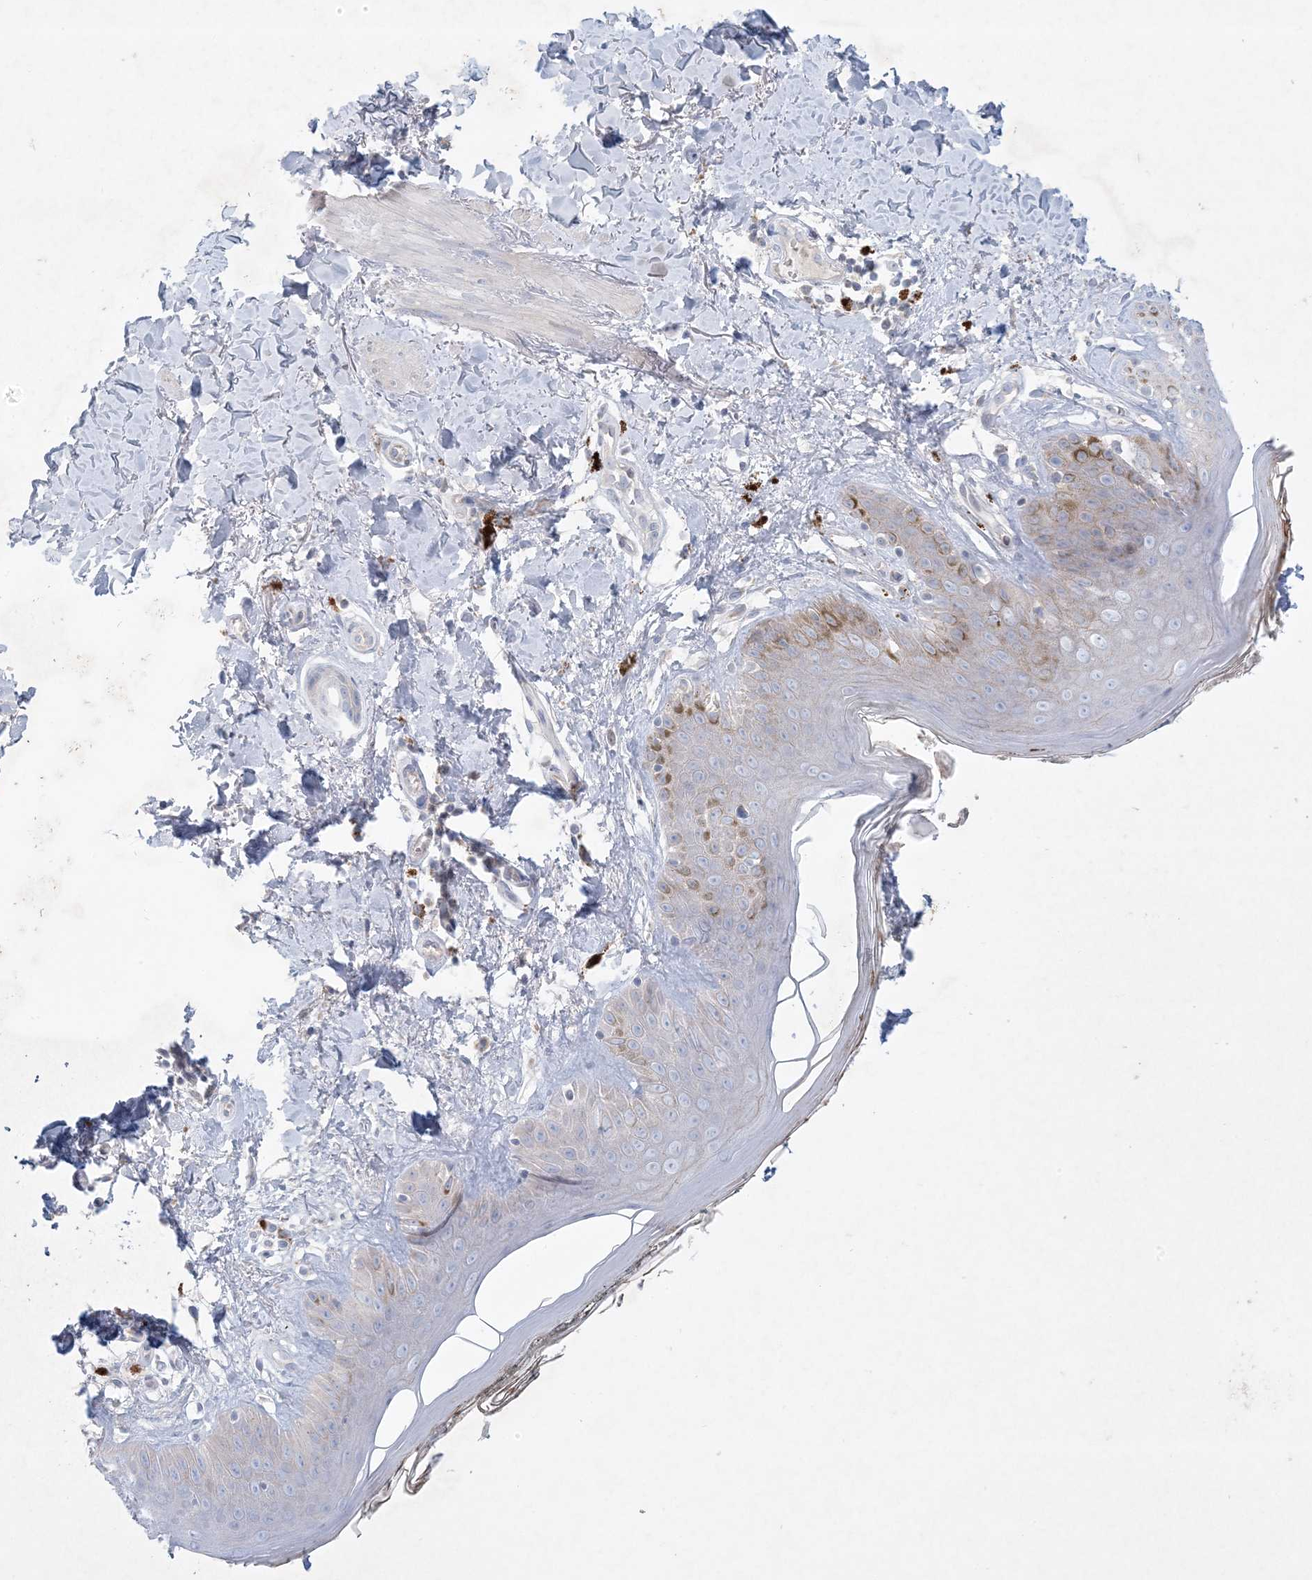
{"staining": {"intensity": "negative", "quantity": "none", "location": "none"}, "tissue": "skin", "cell_type": "Fibroblasts", "image_type": "normal", "snomed": [{"axis": "morphology", "description": "Normal tissue, NOS"}, {"axis": "topography", "description": "Skin"}], "caption": "Fibroblasts show no significant positivity in benign skin. (DAB (3,3'-diaminobenzidine) immunohistochemistry (IHC), high magnification).", "gene": "KCTD6", "patient": {"sex": "female", "age": 64}}